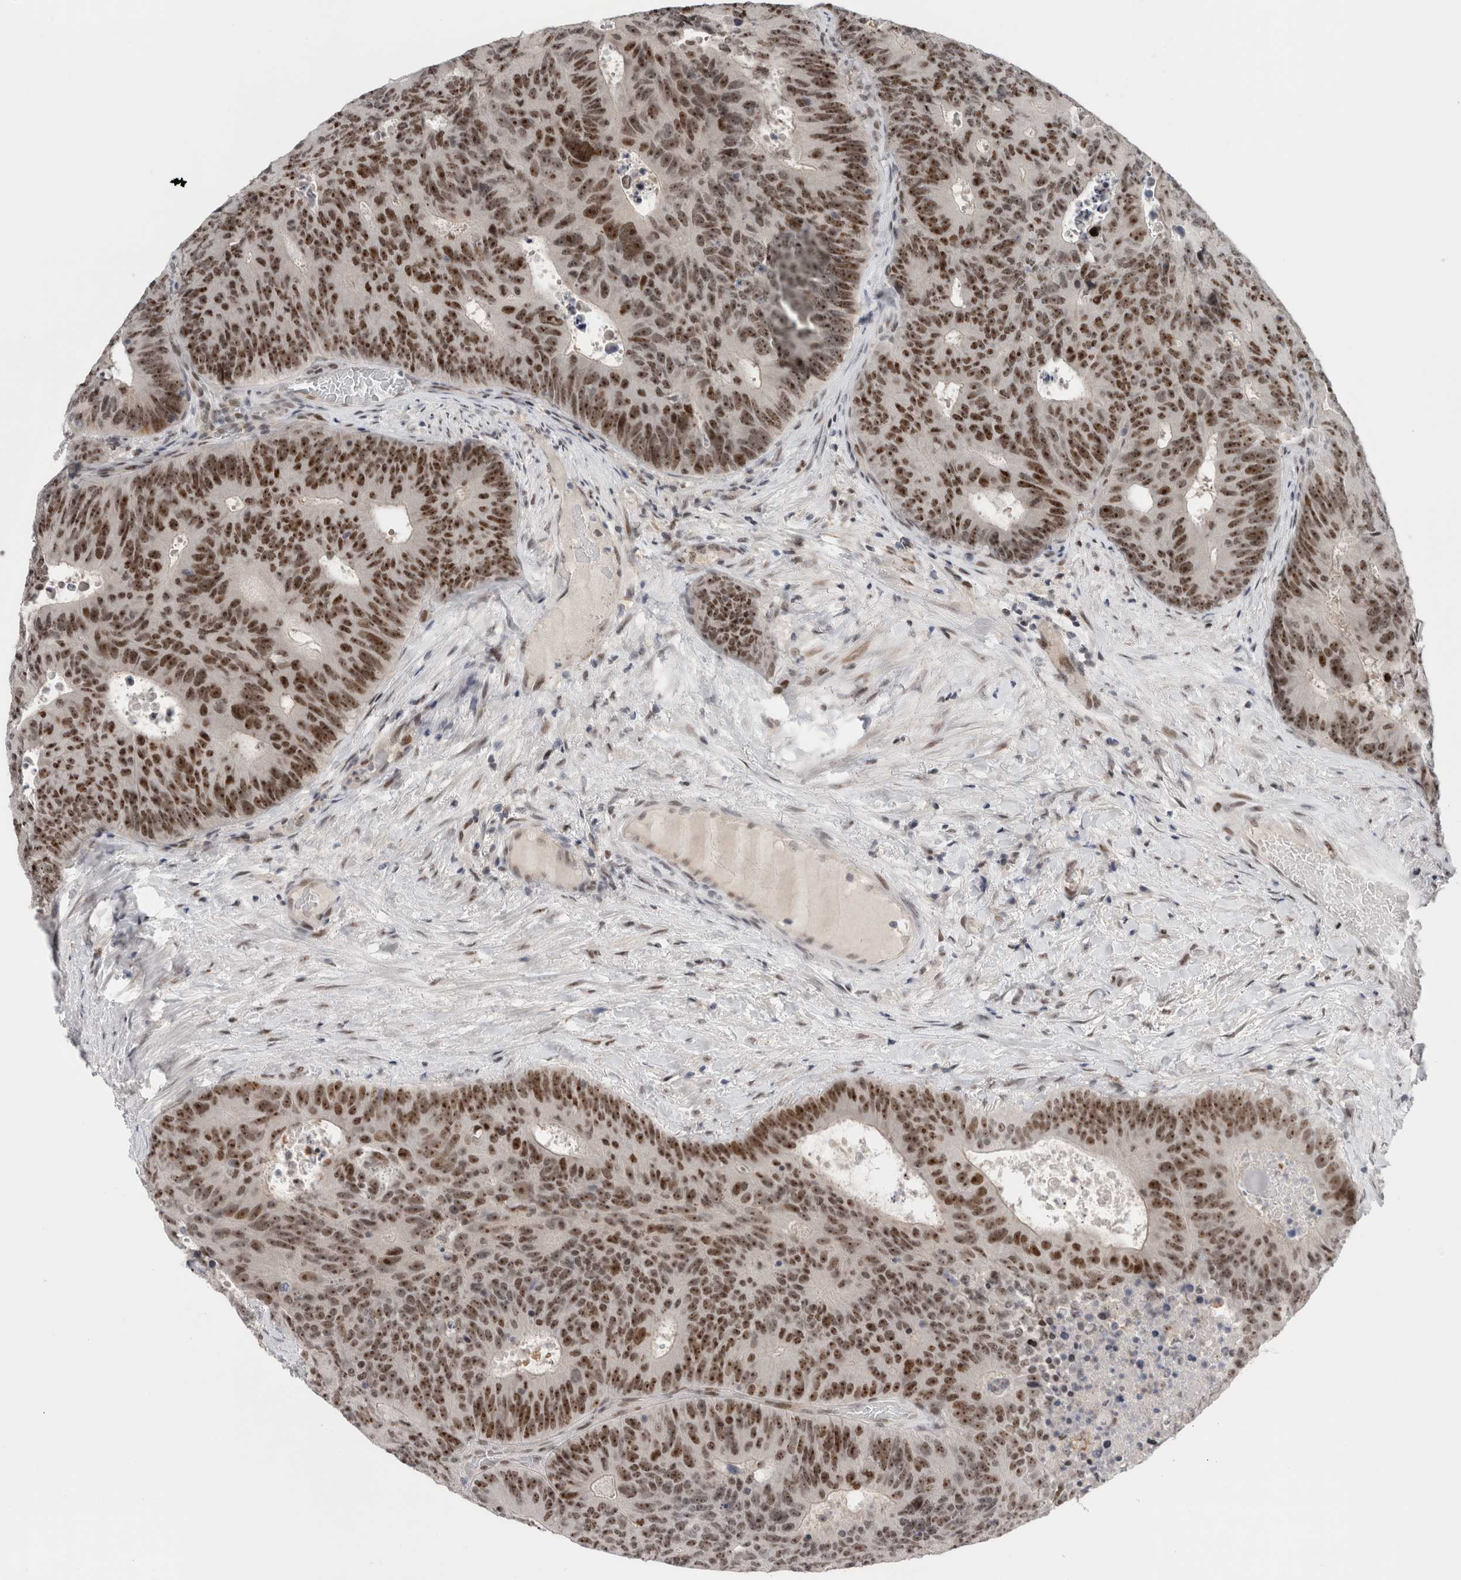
{"staining": {"intensity": "moderate", "quantity": ">75%", "location": "nuclear"}, "tissue": "colorectal cancer", "cell_type": "Tumor cells", "image_type": "cancer", "snomed": [{"axis": "morphology", "description": "Adenocarcinoma, NOS"}, {"axis": "topography", "description": "Colon"}], "caption": "A histopathology image showing moderate nuclear staining in about >75% of tumor cells in colorectal adenocarcinoma, as visualized by brown immunohistochemical staining.", "gene": "ZNF521", "patient": {"sex": "male", "age": 87}}